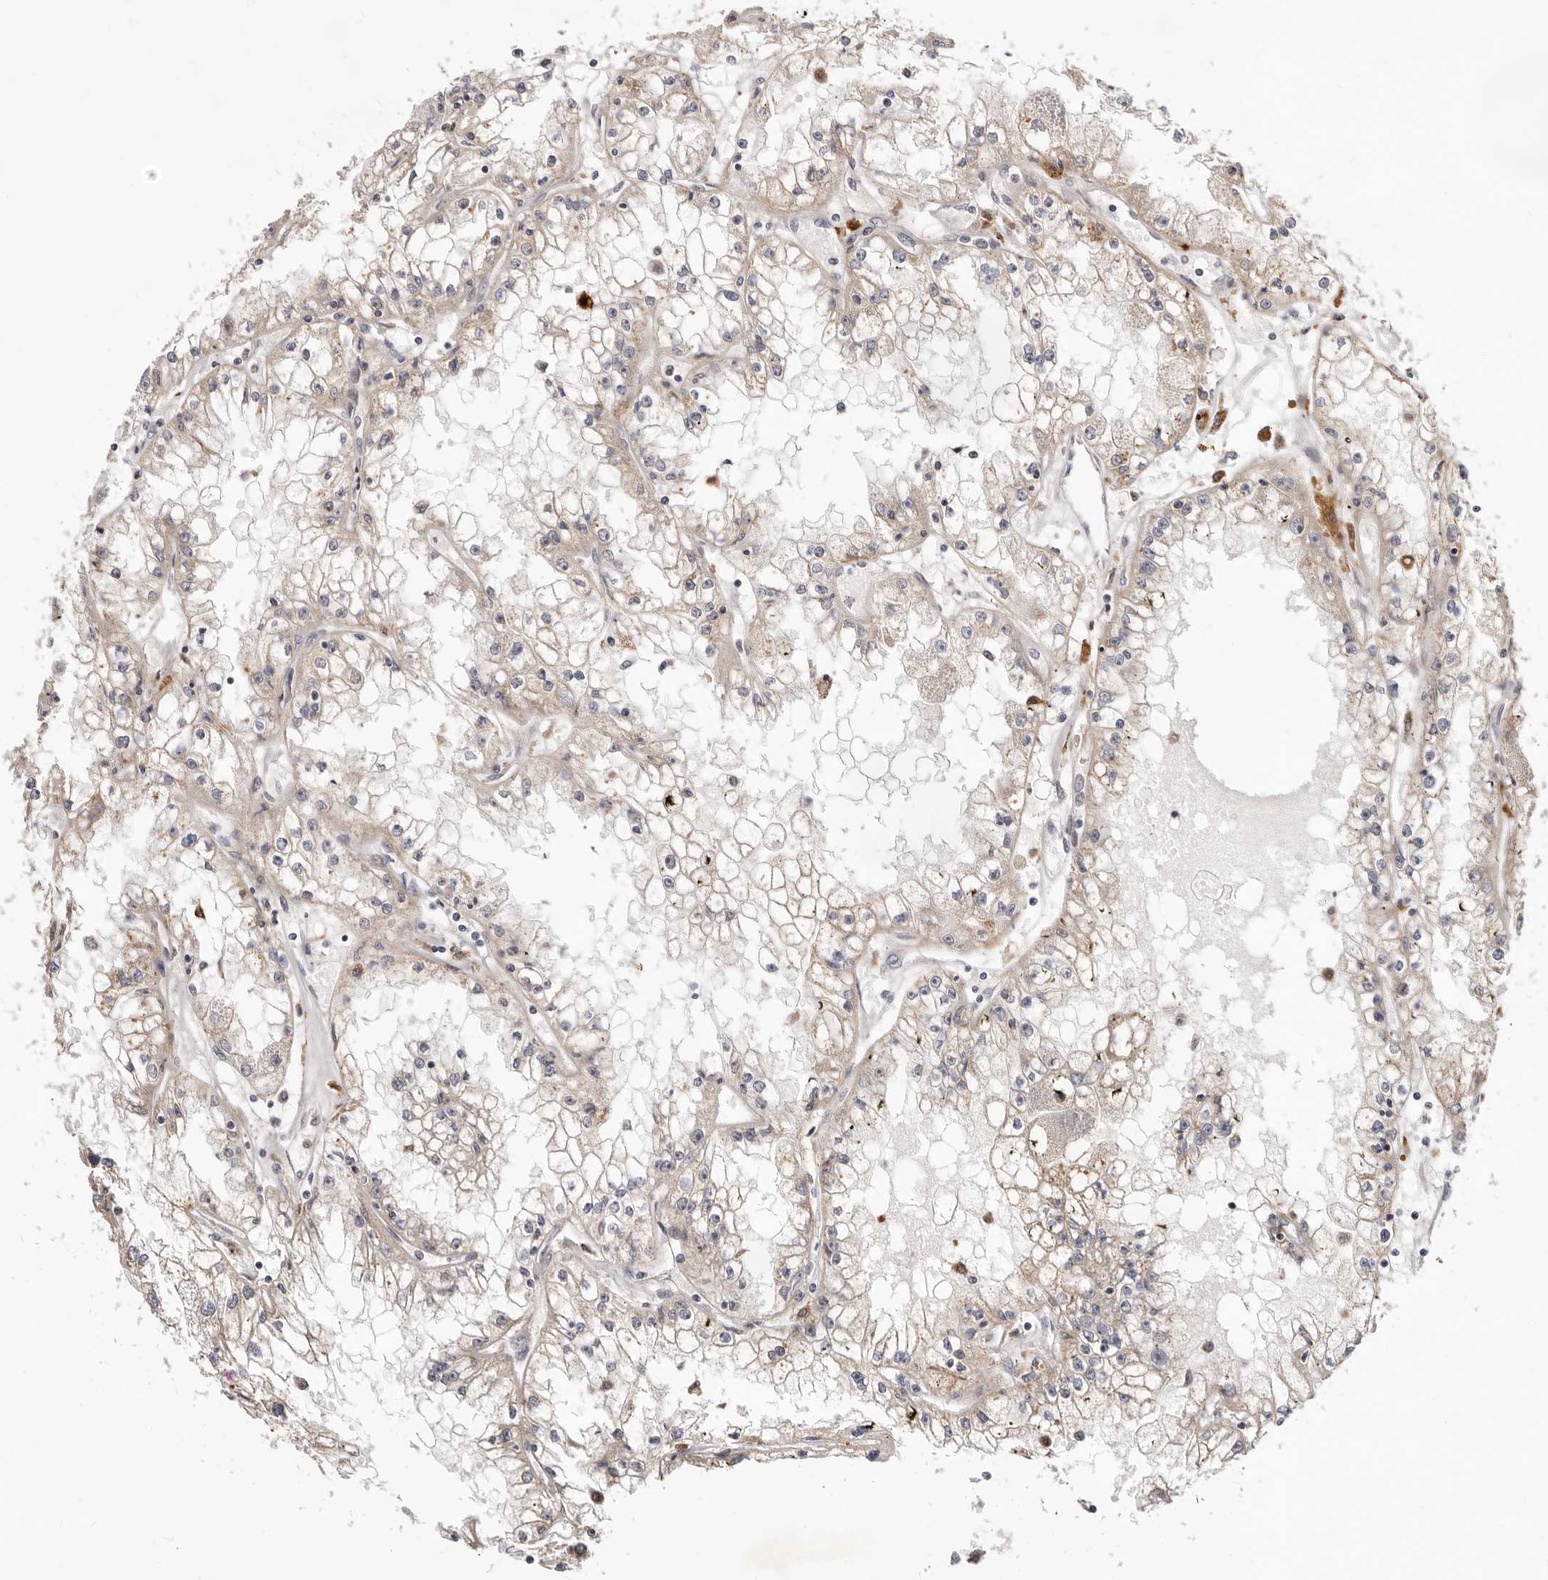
{"staining": {"intensity": "weak", "quantity": "25%-75%", "location": "cytoplasmic/membranous"}, "tissue": "renal cancer", "cell_type": "Tumor cells", "image_type": "cancer", "snomed": [{"axis": "morphology", "description": "Adenocarcinoma, NOS"}, {"axis": "topography", "description": "Kidney"}], "caption": "The photomicrograph reveals immunohistochemical staining of adenocarcinoma (renal). There is weak cytoplasmic/membranous staining is identified in about 25%-75% of tumor cells.", "gene": "TOR3A", "patient": {"sex": "male", "age": 56}}